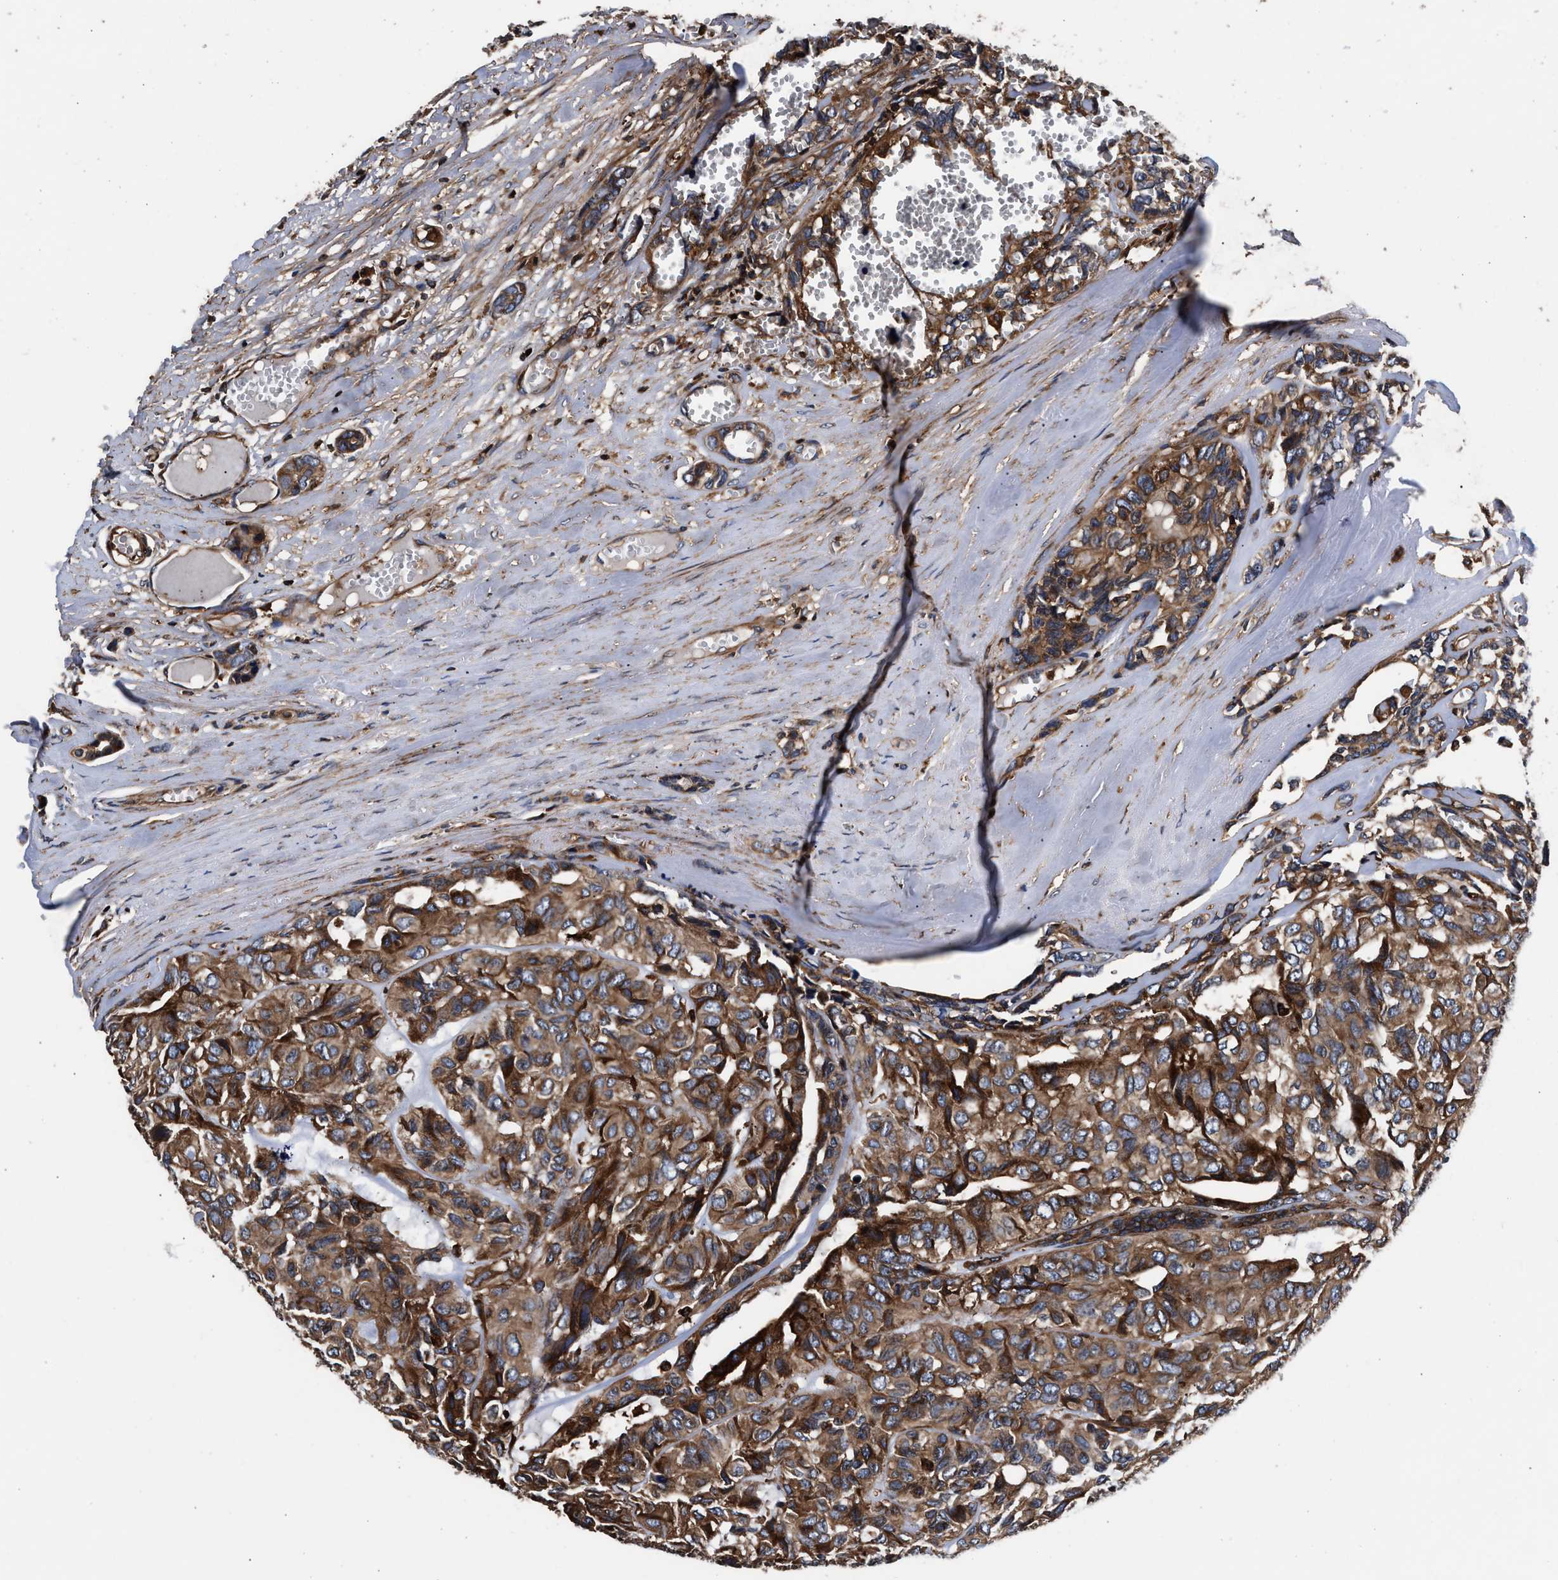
{"staining": {"intensity": "moderate", "quantity": ">75%", "location": "cytoplasmic/membranous"}, "tissue": "head and neck cancer", "cell_type": "Tumor cells", "image_type": "cancer", "snomed": [{"axis": "morphology", "description": "Adenocarcinoma, NOS"}, {"axis": "topography", "description": "Salivary gland, NOS"}, {"axis": "topography", "description": "Head-Neck"}], "caption": "About >75% of tumor cells in human head and neck cancer (adenocarcinoma) show moderate cytoplasmic/membranous protein staining as visualized by brown immunohistochemical staining.", "gene": "KYAT1", "patient": {"sex": "female", "age": 76}}